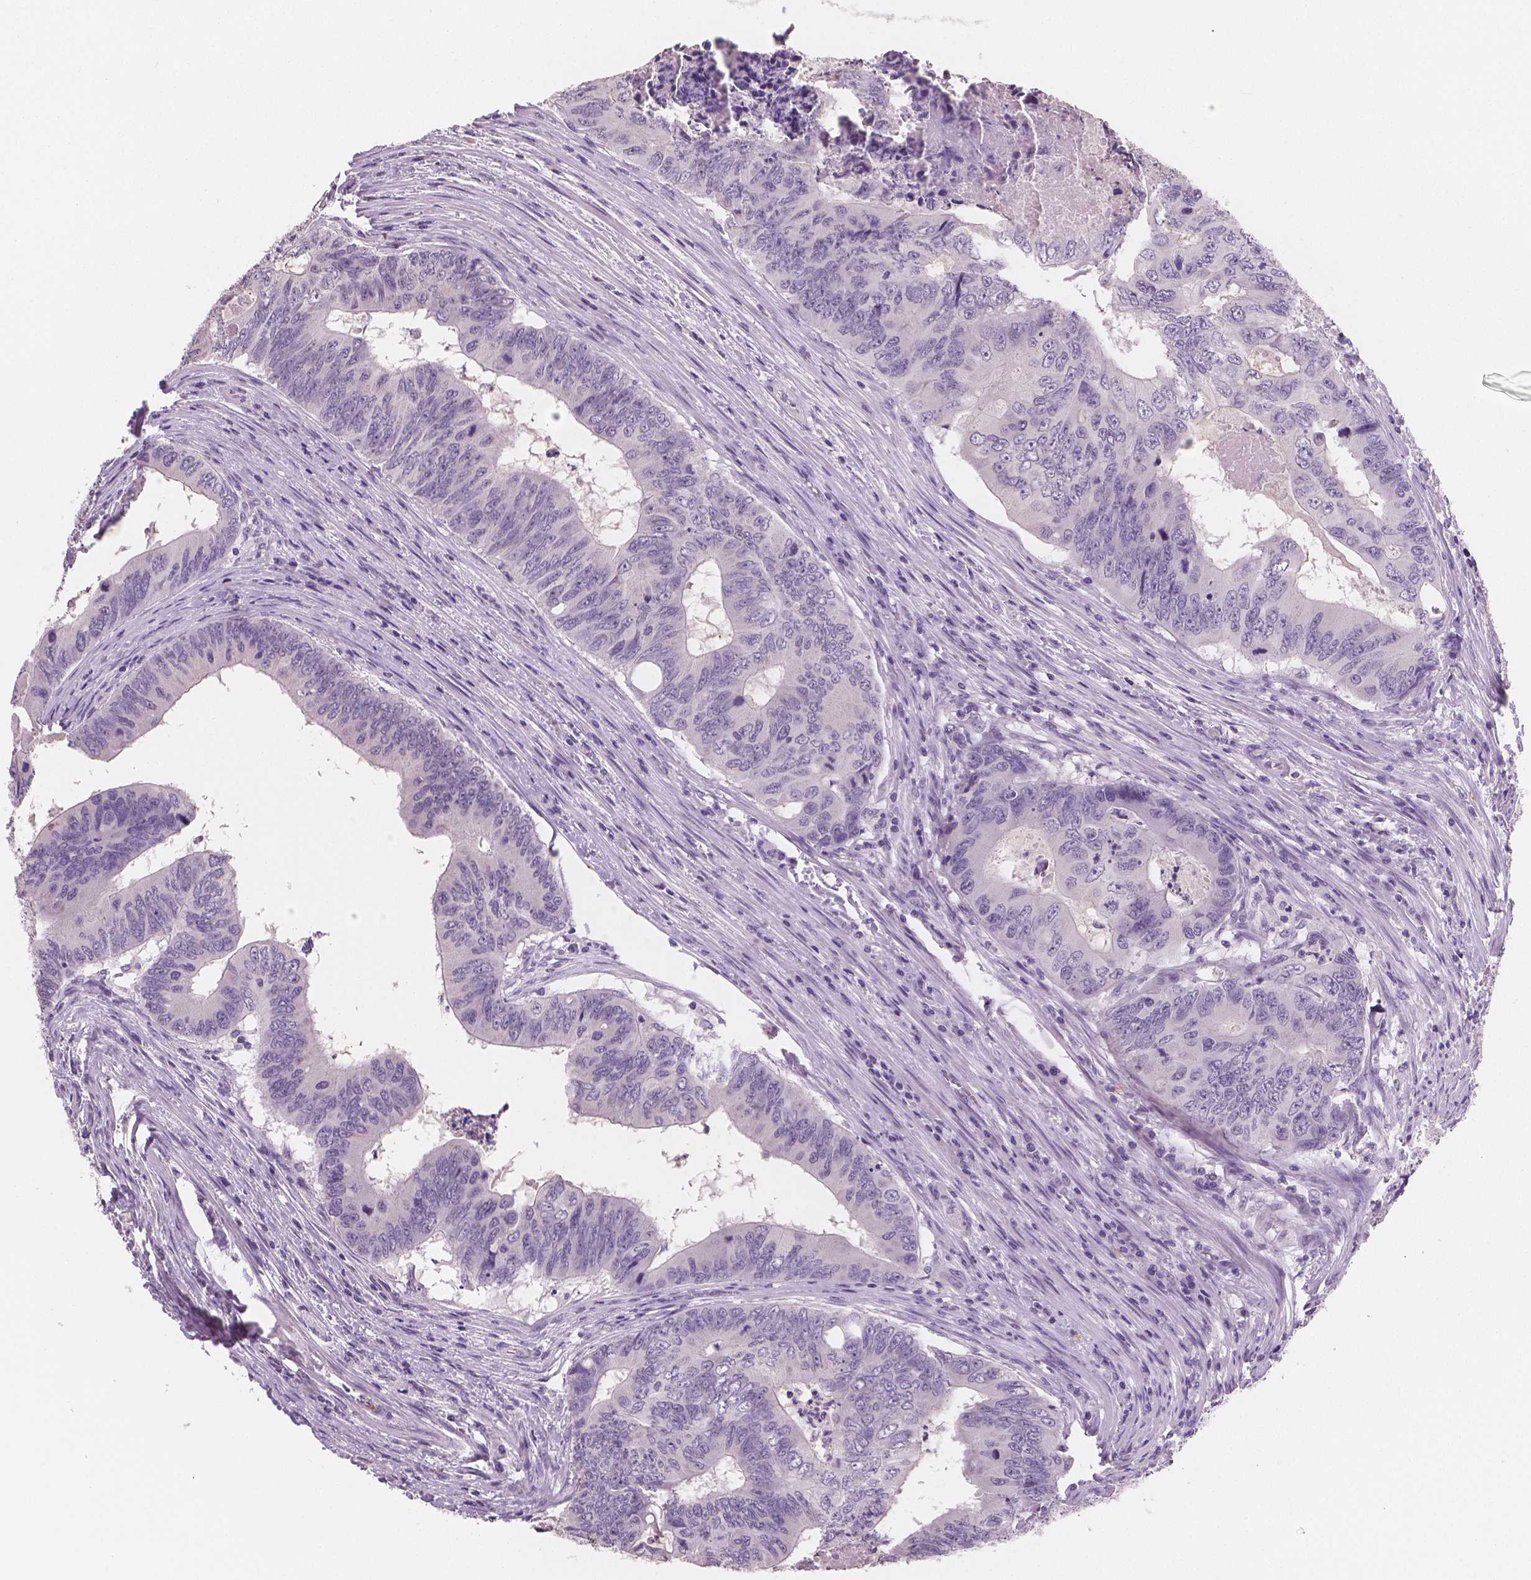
{"staining": {"intensity": "negative", "quantity": "none", "location": "none"}, "tissue": "colorectal cancer", "cell_type": "Tumor cells", "image_type": "cancer", "snomed": [{"axis": "morphology", "description": "Adenocarcinoma, NOS"}, {"axis": "topography", "description": "Colon"}], "caption": "Protein analysis of colorectal adenocarcinoma demonstrates no significant expression in tumor cells. (Stains: DAB (3,3'-diaminobenzidine) immunohistochemistry (IHC) with hematoxylin counter stain, Microscopy: brightfield microscopy at high magnification).", "gene": "TSPAN7", "patient": {"sex": "male", "age": 53}}